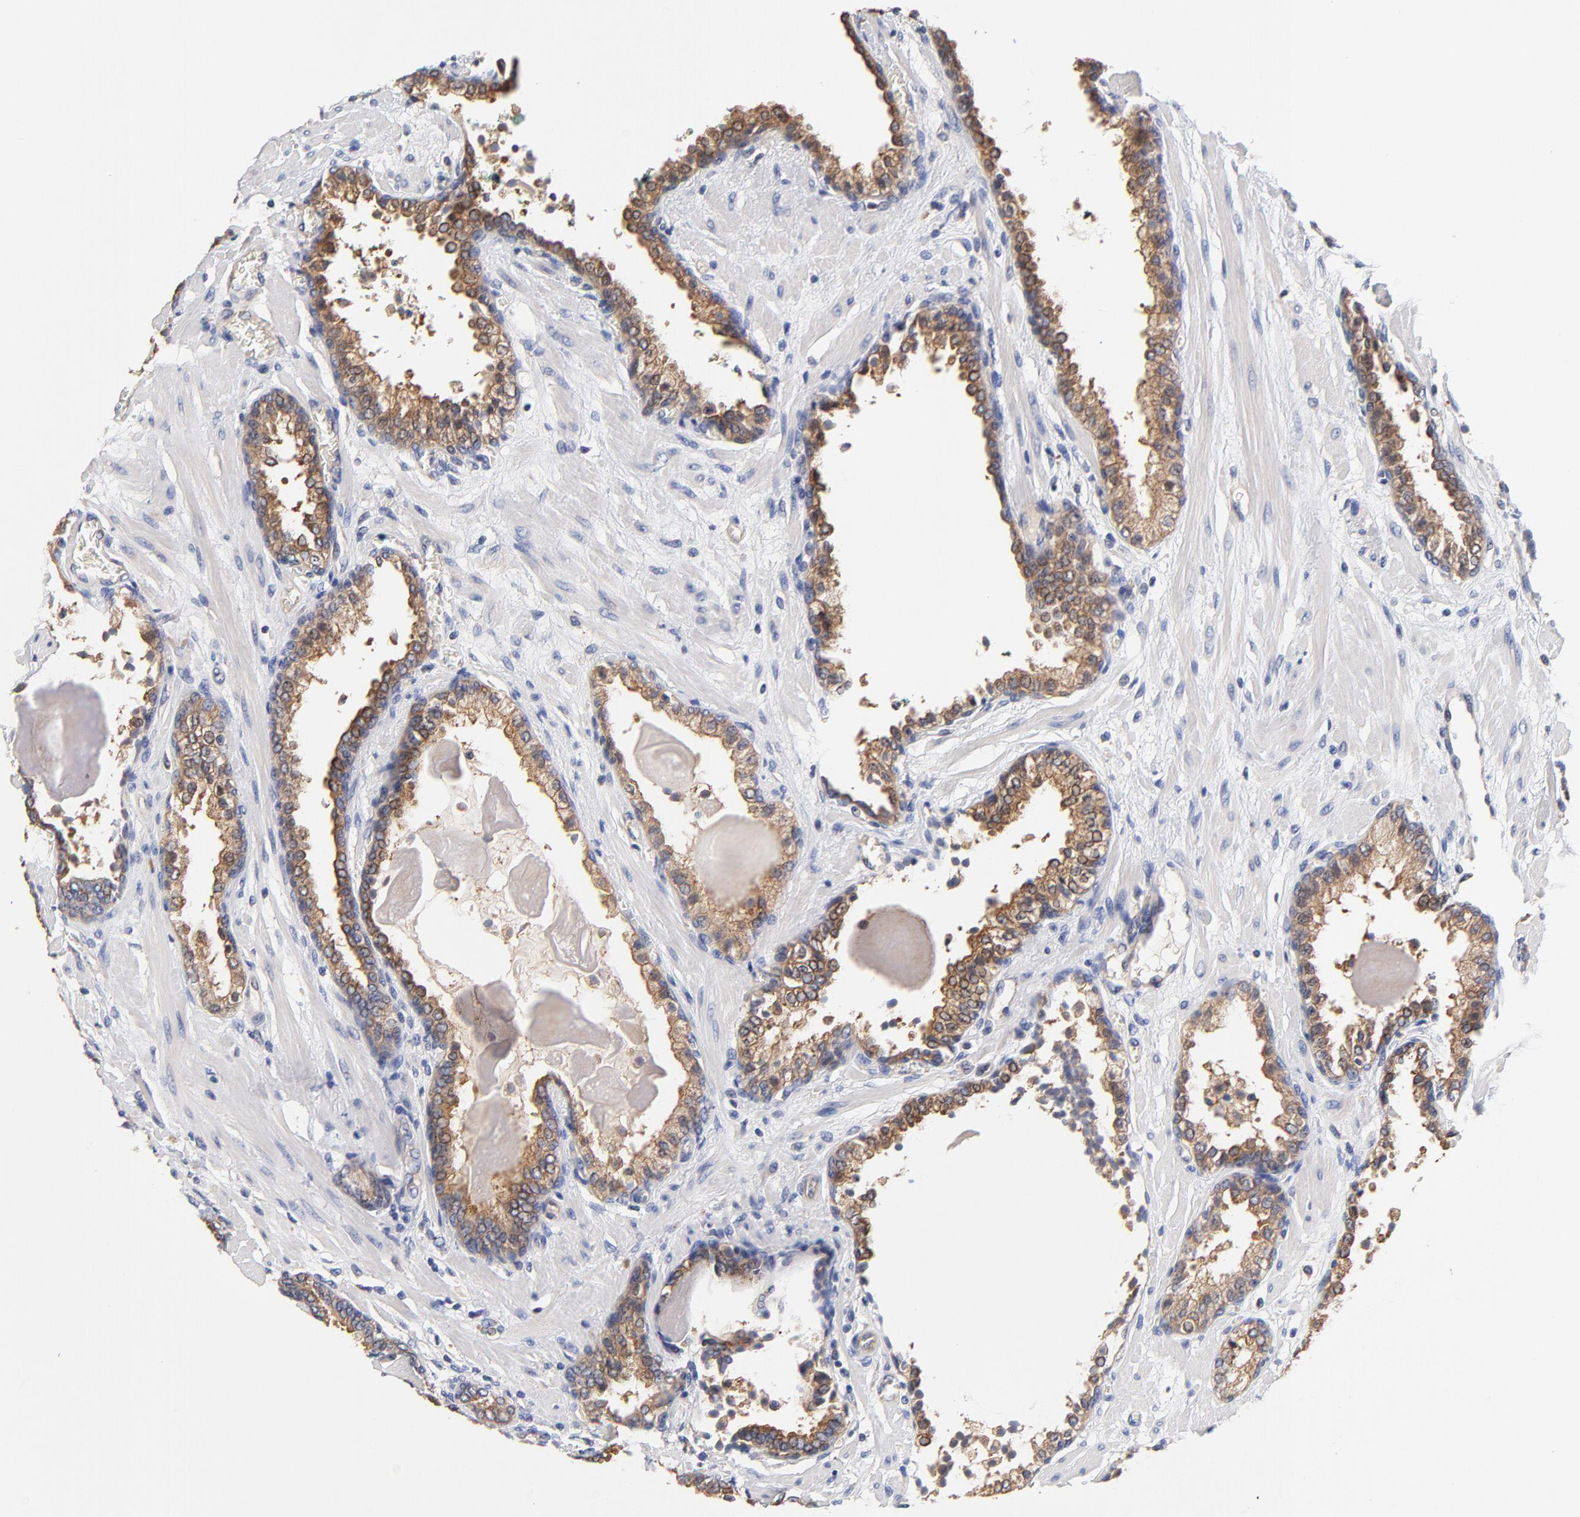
{"staining": {"intensity": "moderate", "quantity": ">75%", "location": "cytoplasmic/membranous"}, "tissue": "prostate cancer", "cell_type": "Tumor cells", "image_type": "cancer", "snomed": [{"axis": "morphology", "description": "Adenocarcinoma, Medium grade"}, {"axis": "topography", "description": "Prostate"}], "caption": "This micrograph shows immunohistochemistry staining of prostate cancer (medium-grade adenocarcinoma), with medium moderate cytoplasmic/membranous staining in about >75% of tumor cells.", "gene": "FBXL2", "patient": {"sex": "male", "age": 70}}